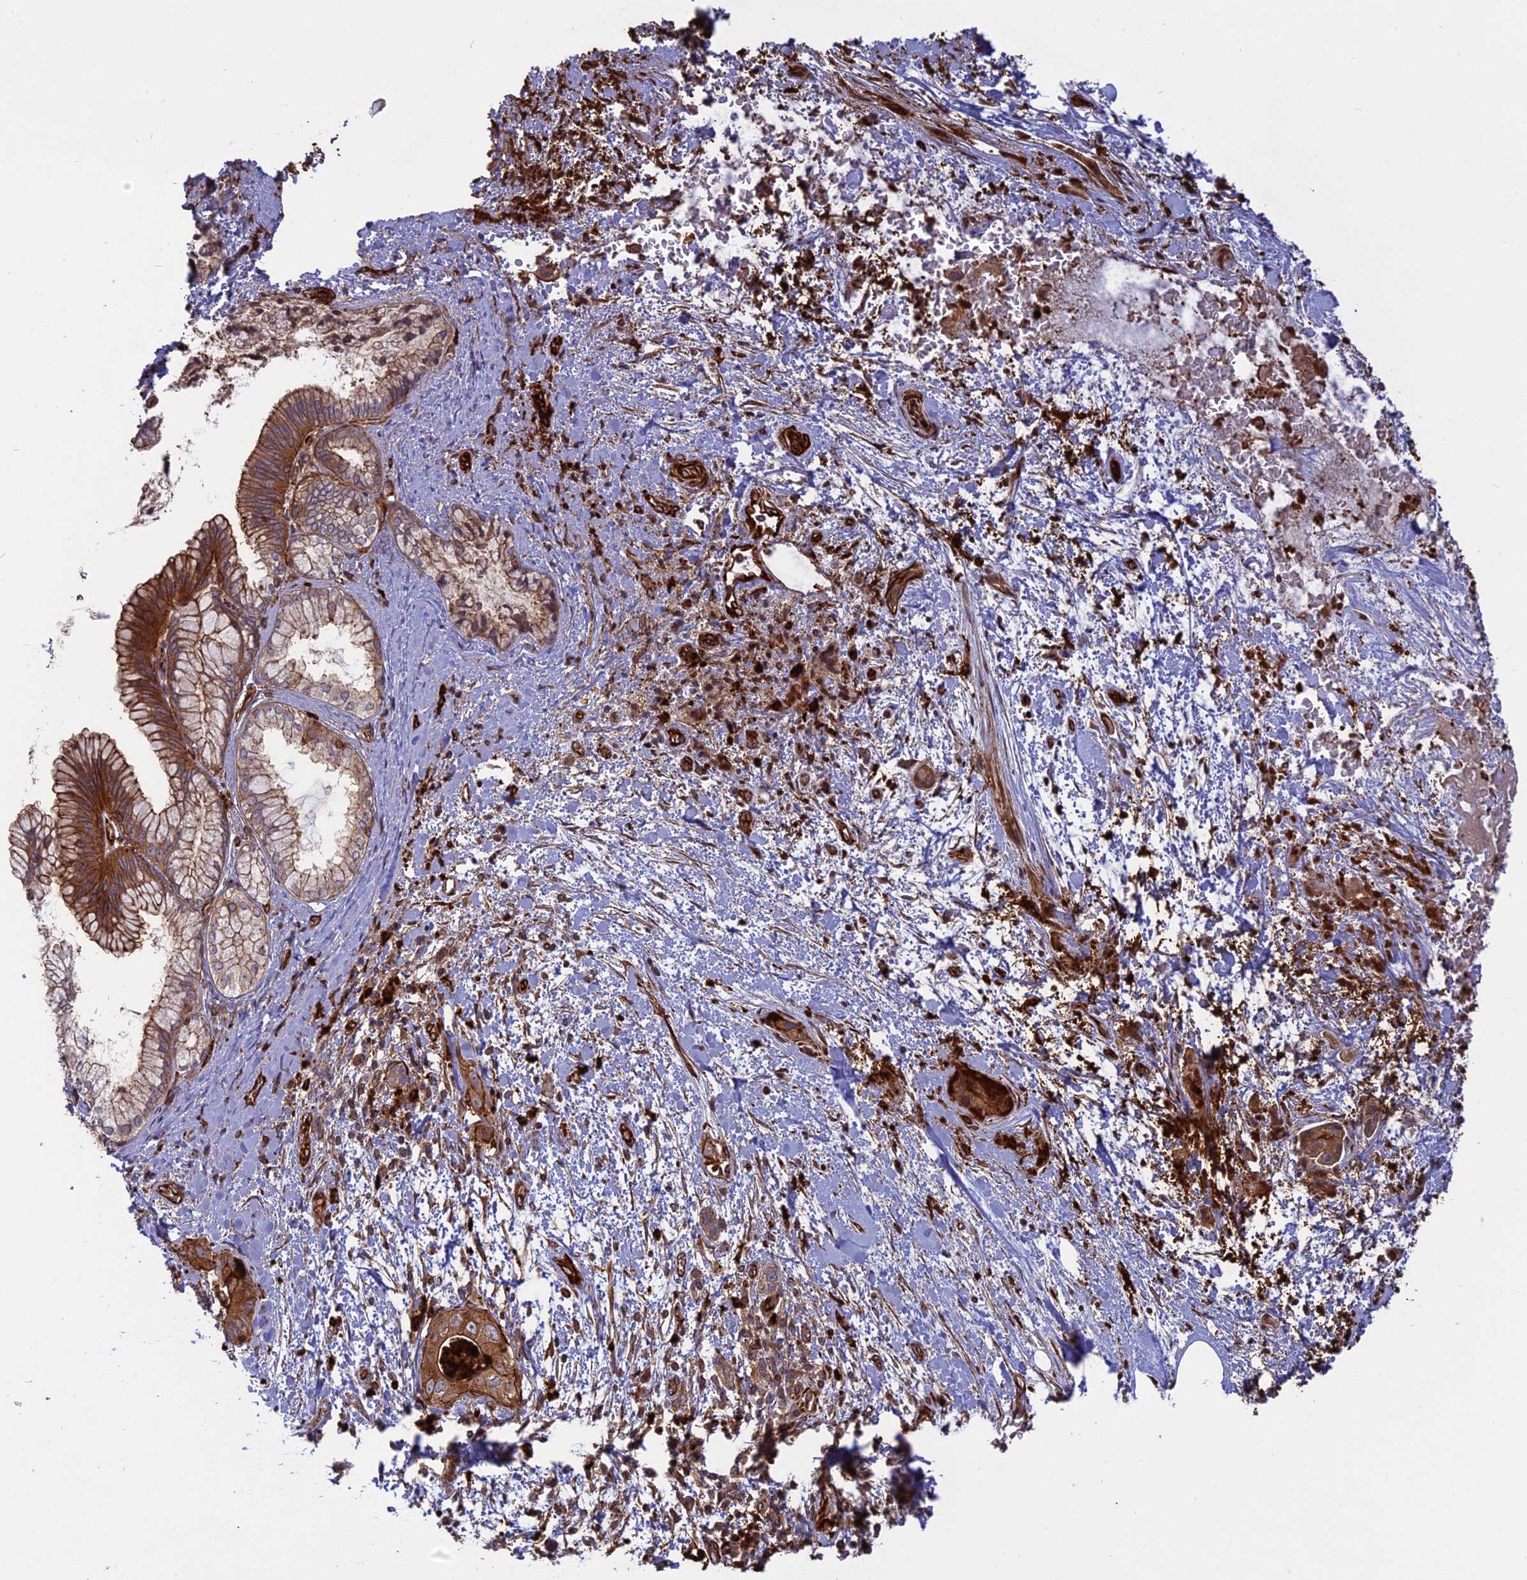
{"staining": {"intensity": "moderate", "quantity": ">75%", "location": "cytoplasmic/membranous"}, "tissue": "pancreatic cancer", "cell_type": "Tumor cells", "image_type": "cancer", "snomed": [{"axis": "morphology", "description": "Adenocarcinoma, NOS"}, {"axis": "topography", "description": "Pancreas"}], "caption": "Immunohistochemical staining of human adenocarcinoma (pancreatic) reveals medium levels of moderate cytoplasmic/membranous protein expression in about >75% of tumor cells.", "gene": "PHLDB3", "patient": {"sex": "female", "age": 78}}